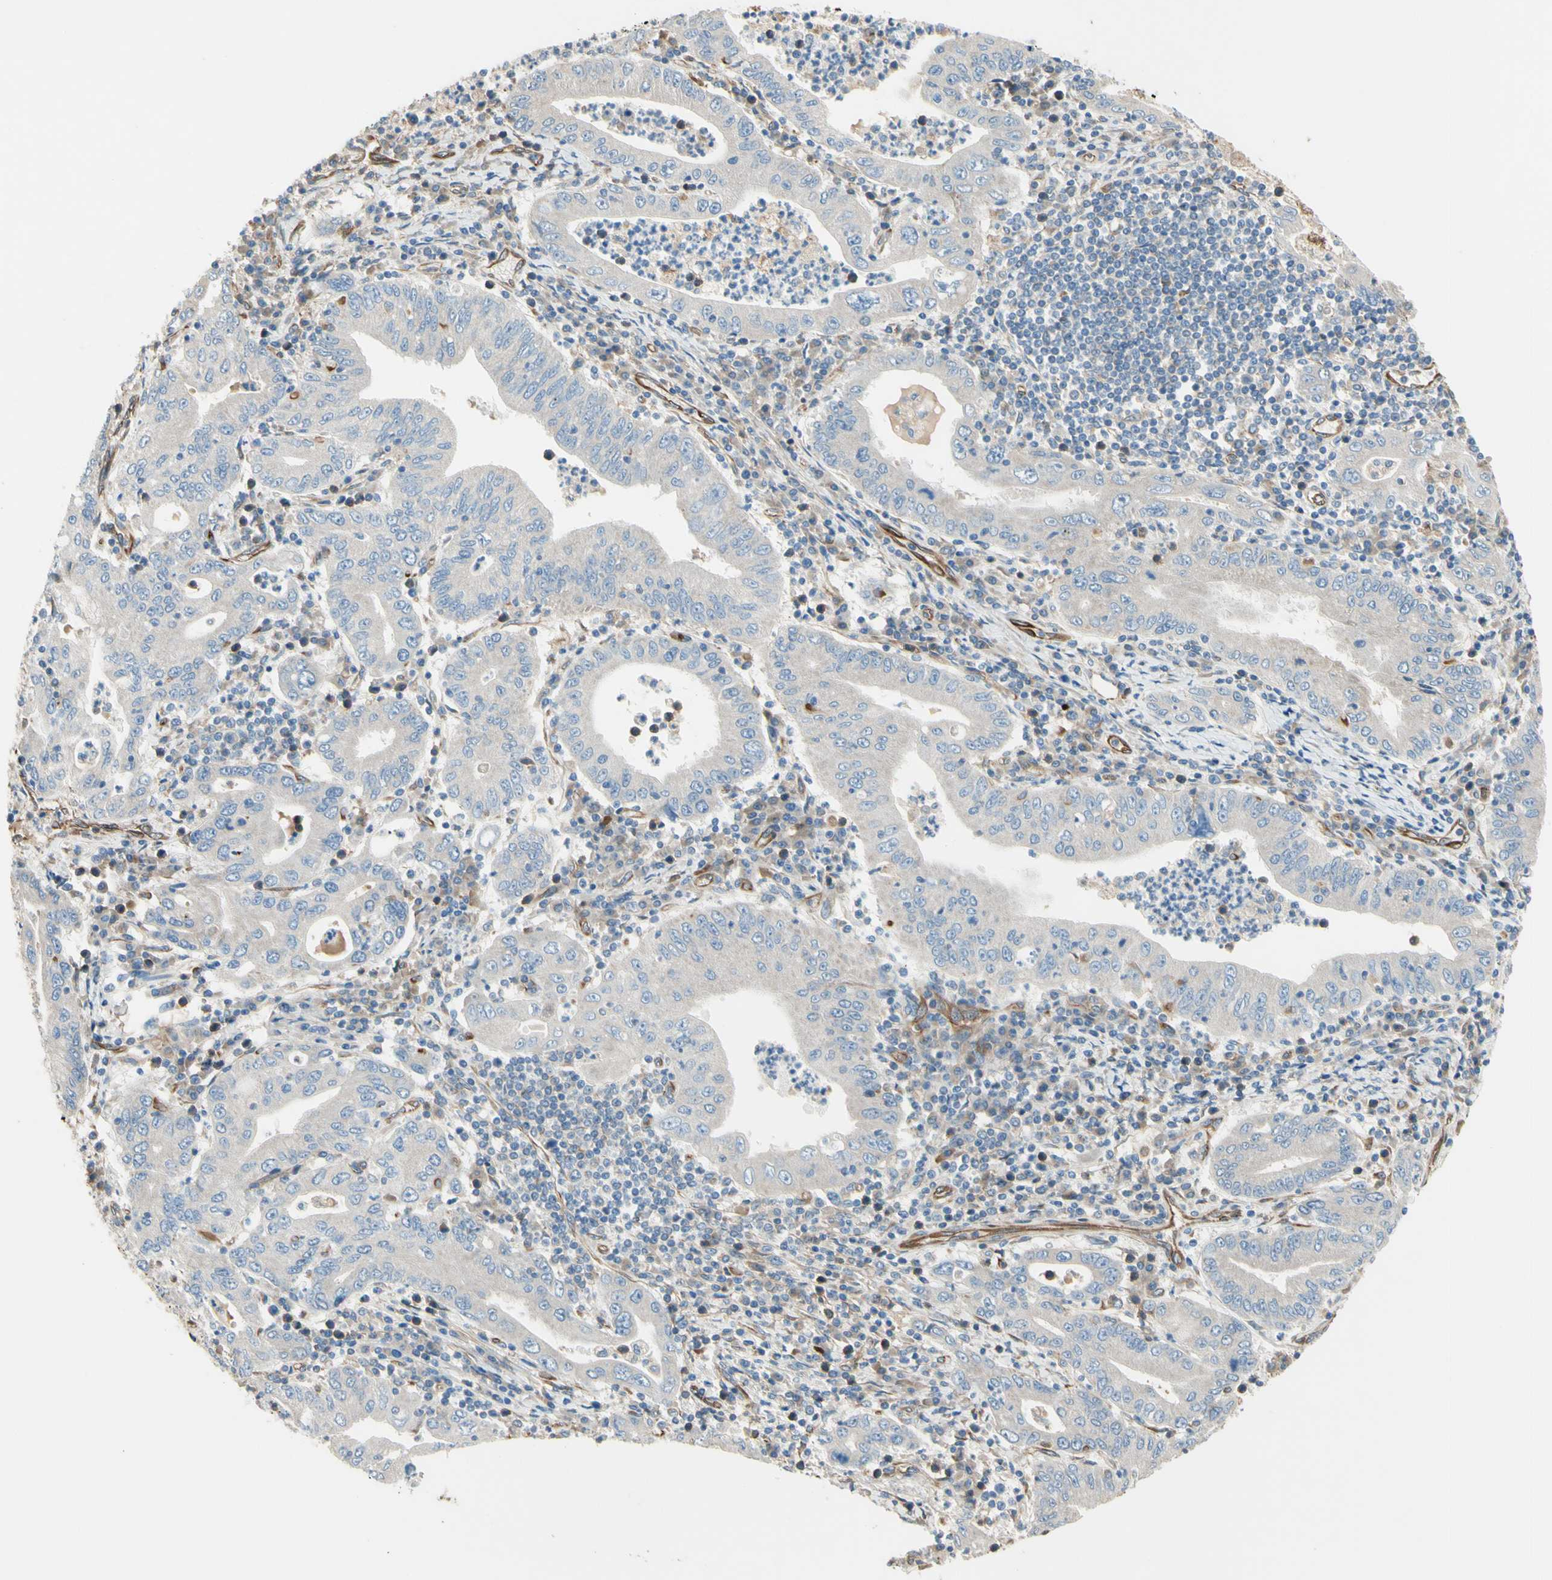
{"staining": {"intensity": "weak", "quantity": "<25%", "location": "cytoplasmic/membranous"}, "tissue": "stomach cancer", "cell_type": "Tumor cells", "image_type": "cancer", "snomed": [{"axis": "morphology", "description": "Normal tissue, NOS"}, {"axis": "morphology", "description": "Adenocarcinoma, NOS"}, {"axis": "topography", "description": "Esophagus"}, {"axis": "topography", "description": "Stomach, upper"}, {"axis": "topography", "description": "Peripheral nerve tissue"}], "caption": "Stomach cancer stained for a protein using immunohistochemistry (IHC) demonstrates no positivity tumor cells.", "gene": "TRAF2", "patient": {"sex": "male", "age": 62}}